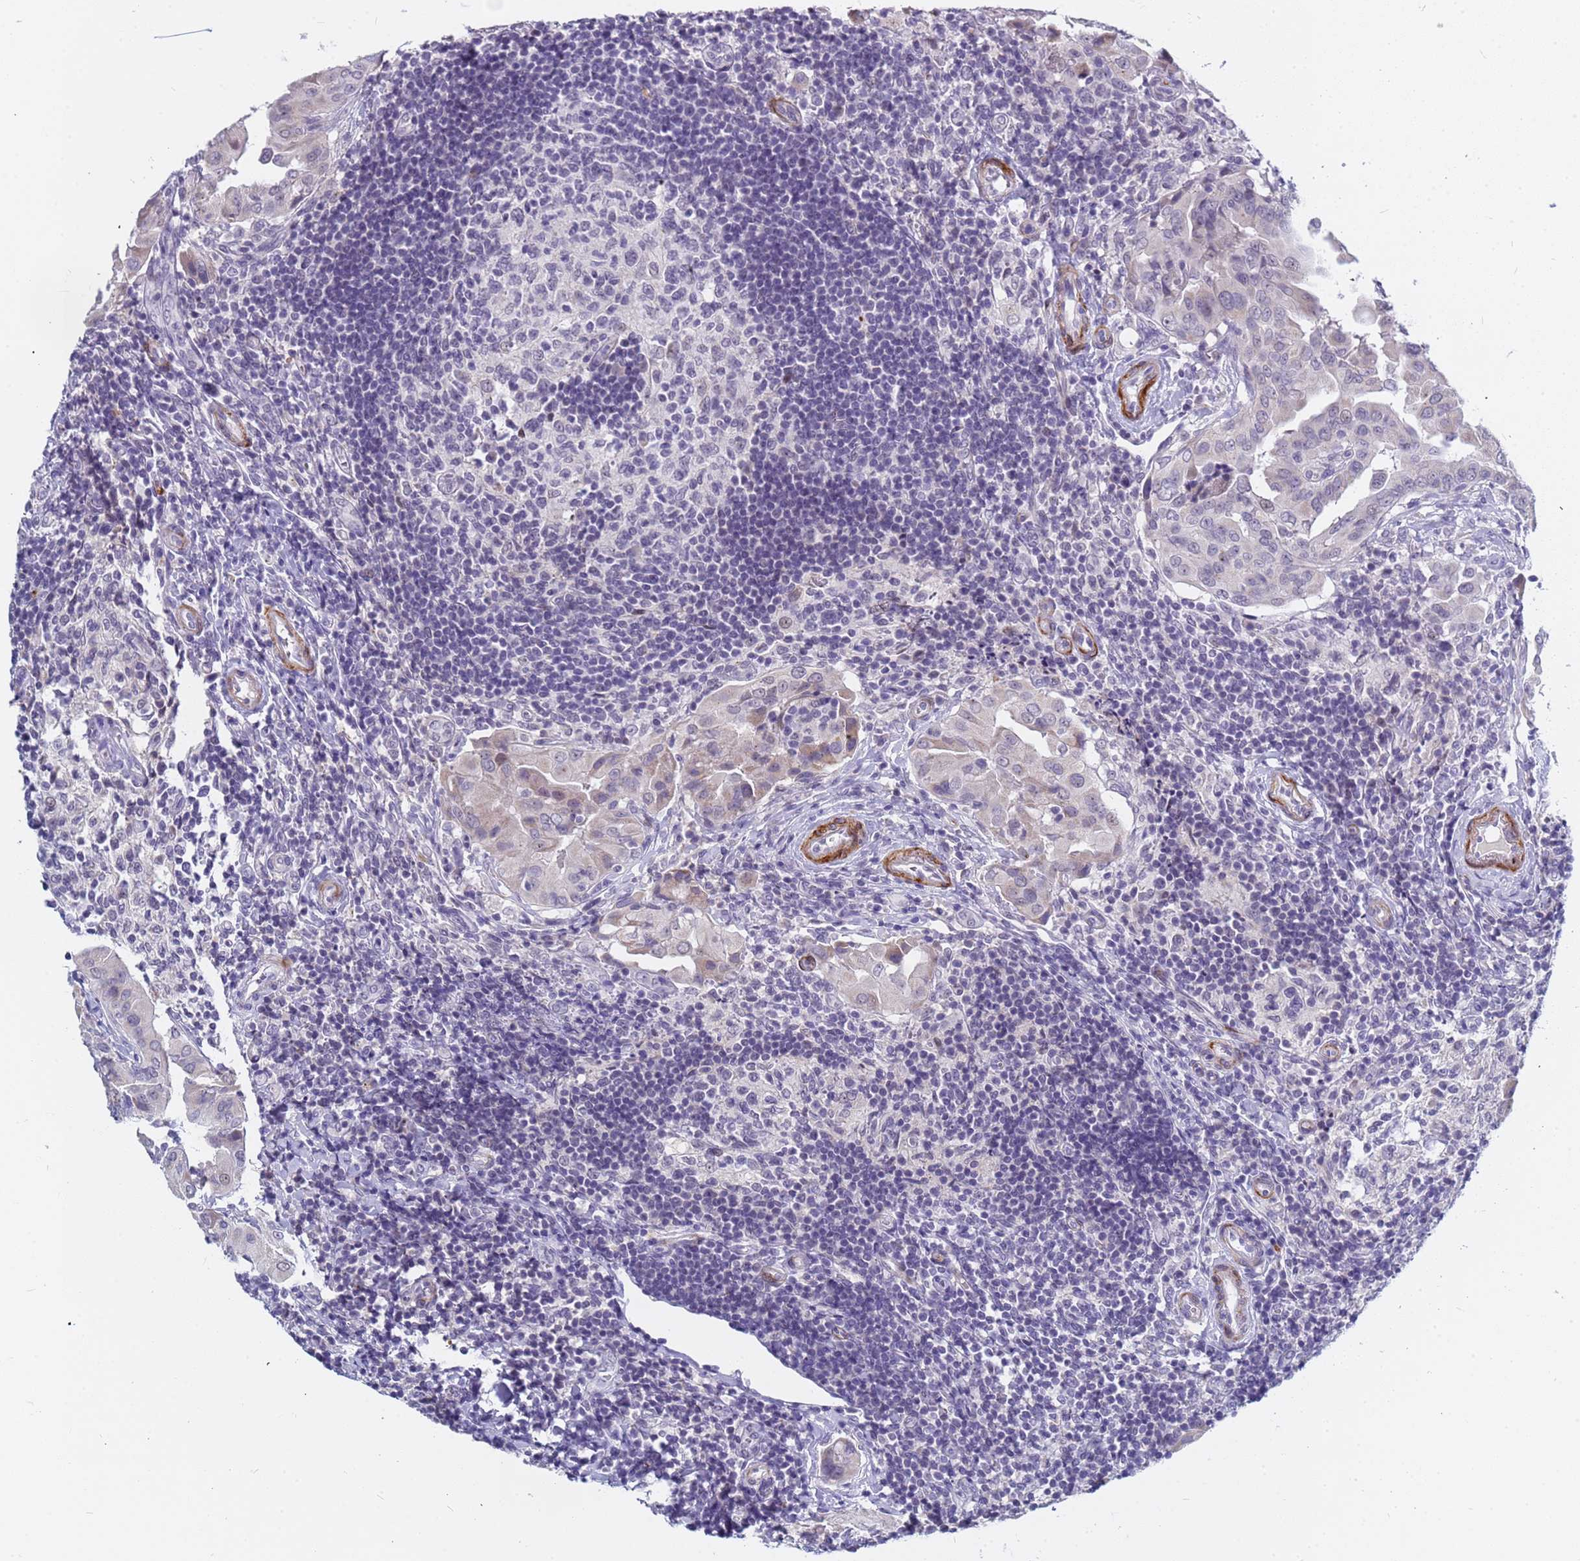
{"staining": {"intensity": "negative", "quantity": "none", "location": "none"}, "tissue": "thyroid cancer", "cell_type": "Tumor cells", "image_type": "cancer", "snomed": [{"axis": "morphology", "description": "Papillary adenocarcinoma, NOS"}, {"axis": "topography", "description": "Thyroid gland"}], "caption": "High power microscopy photomicrograph of an immunohistochemistry (IHC) micrograph of papillary adenocarcinoma (thyroid), revealing no significant staining in tumor cells.", "gene": "CXorf65", "patient": {"sex": "male", "age": 33}}